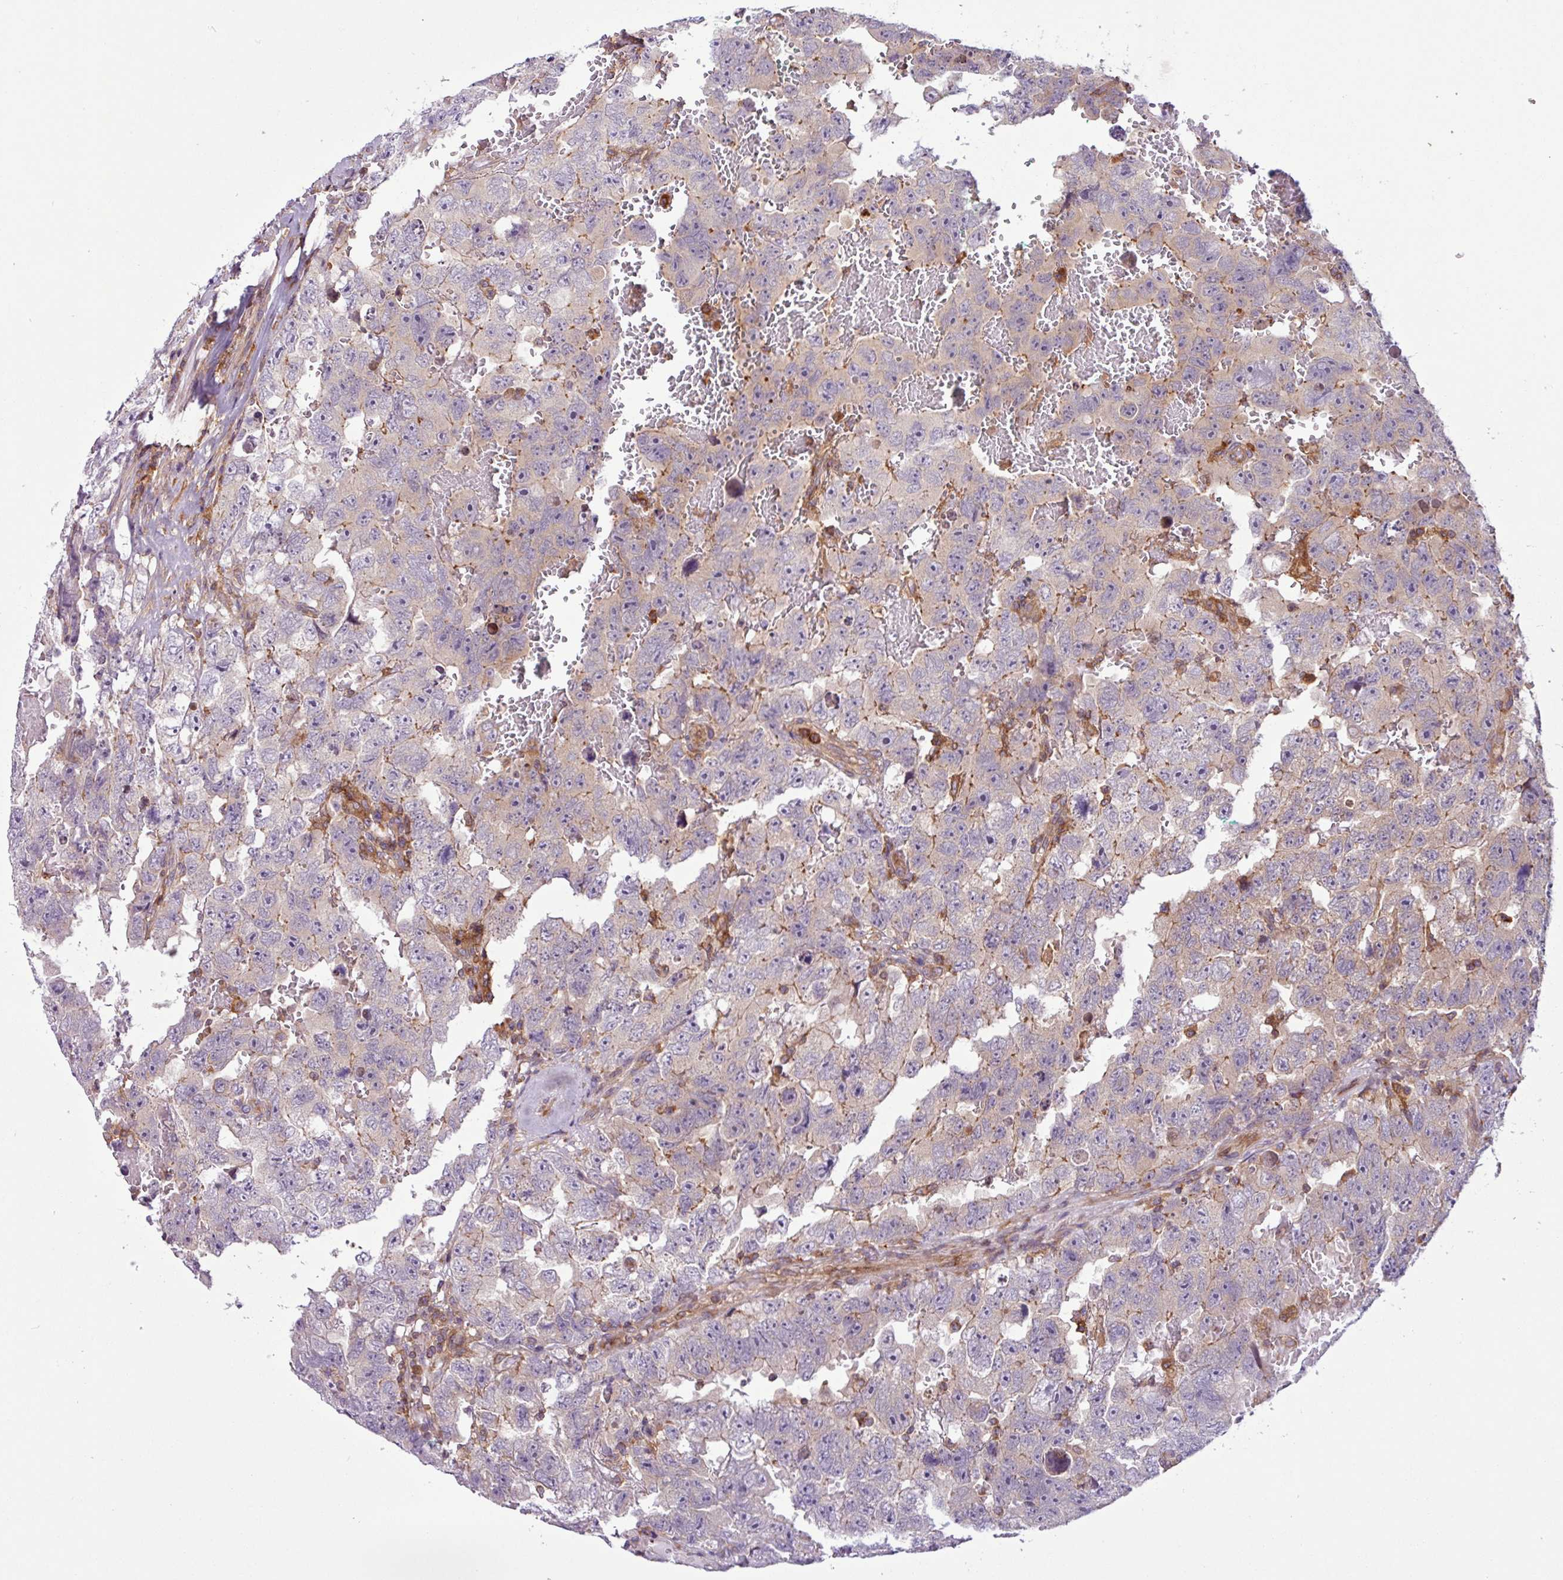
{"staining": {"intensity": "negative", "quantity": "none", "location": "none"}, "tissue": "testis cancer", "cell_type": "Tumor cells", "image_type": "cancer", "snomed": [{"axis": "morphology", "description": "Carcinoma, Embryonal, NOS"}, {"axis": "topography", "description": "Testis"}], "caption": "Tumor cells are negative for brown protein staining in testis cancer. (Brightfield microscopy of DAB (3,3'-diaminobenzidine) immunohistochemistry at high magnification).", "gene": "ACTR3", "patient": {"sex": "male", "age": 45}}